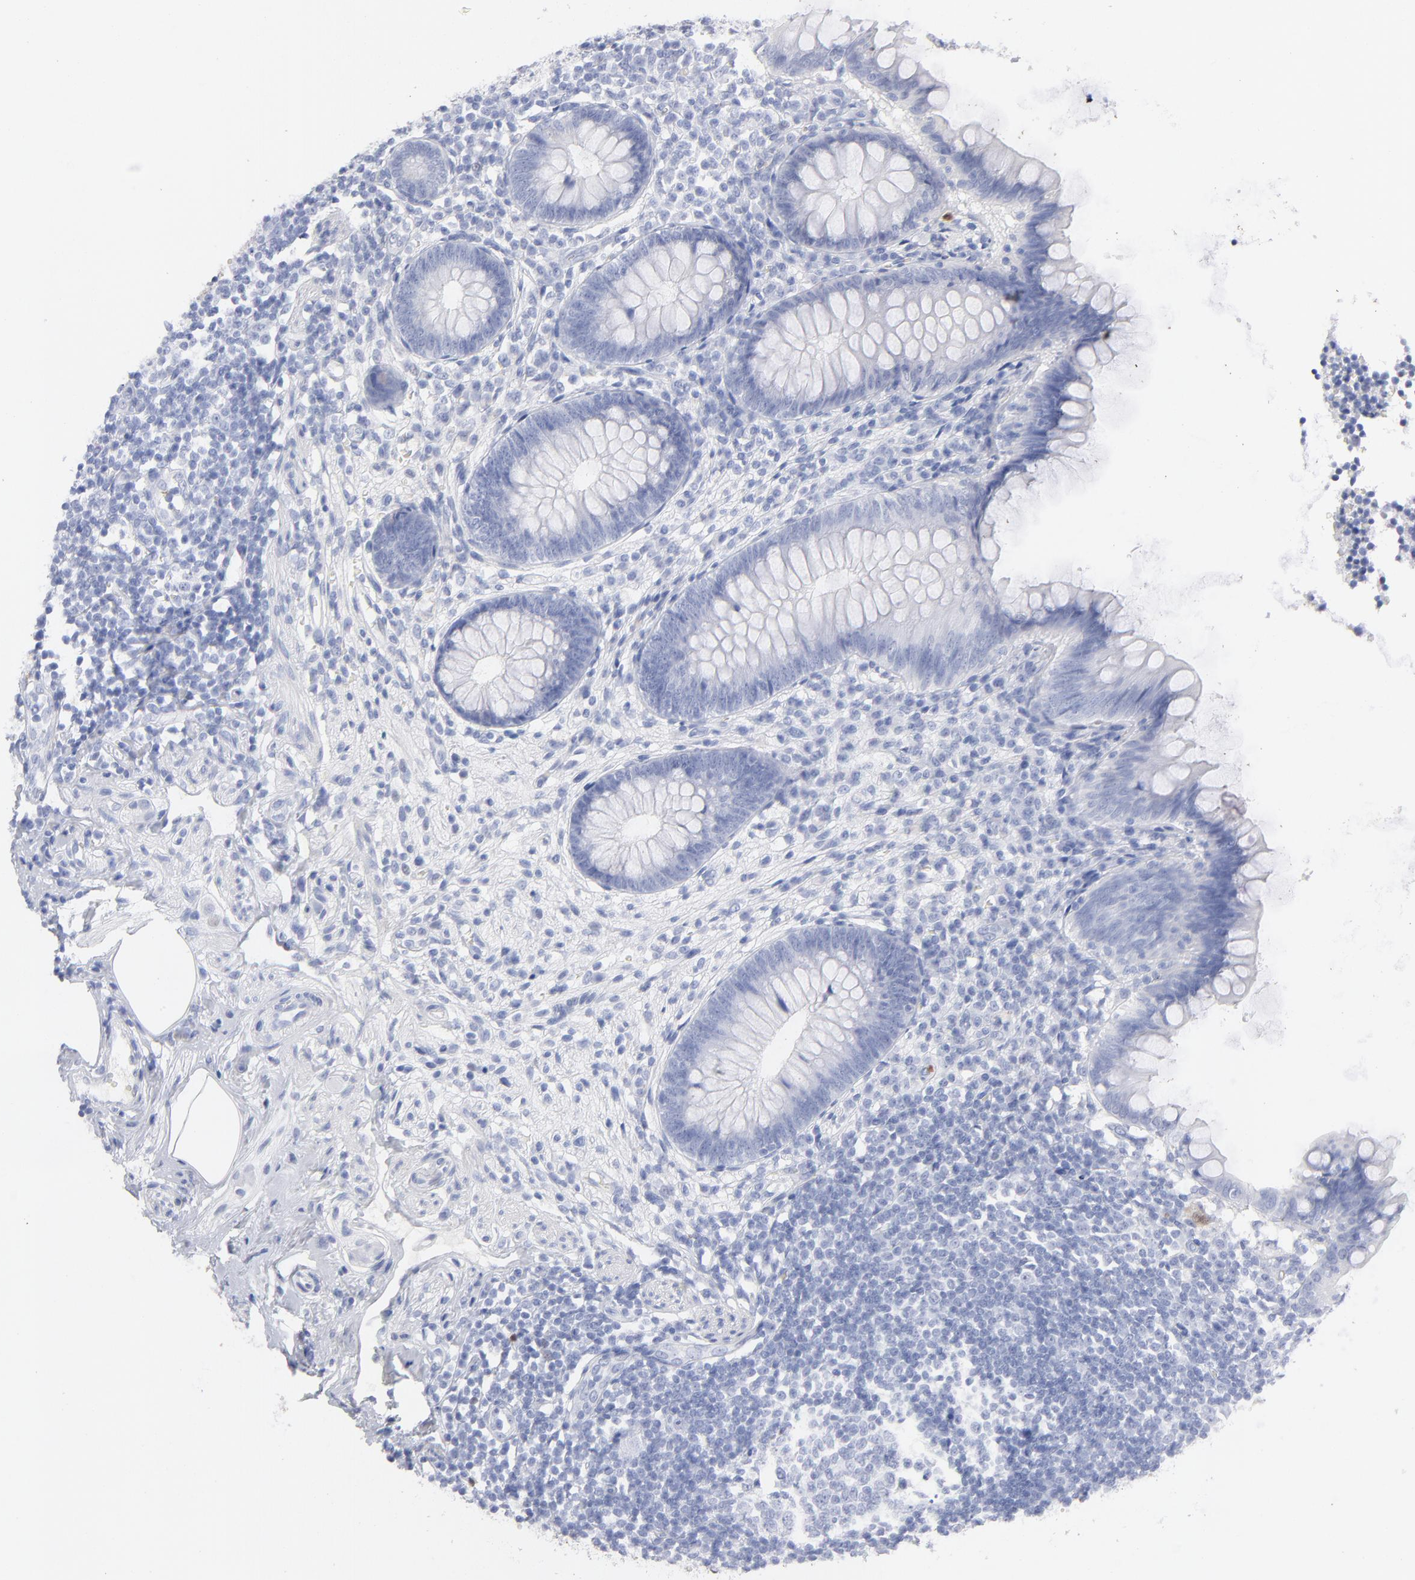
{"staining": {"intensity": "negative", "quantity": "none", "location": "none"}, "tissue": "appendix", "cell_type": "Glandular cells", "image_type": "normal", "snomed": [{"axis": "morphology", "description": "Normal tissue, NOS"}, {"axis": "topography", "description": "Appendix"}], "caption": "This is a micrograph of IHC staining of normal appendix, which shows no positivity in glandular cells.", "gene": "ARG1", "patient": {"sex": "female", "age": 66}}